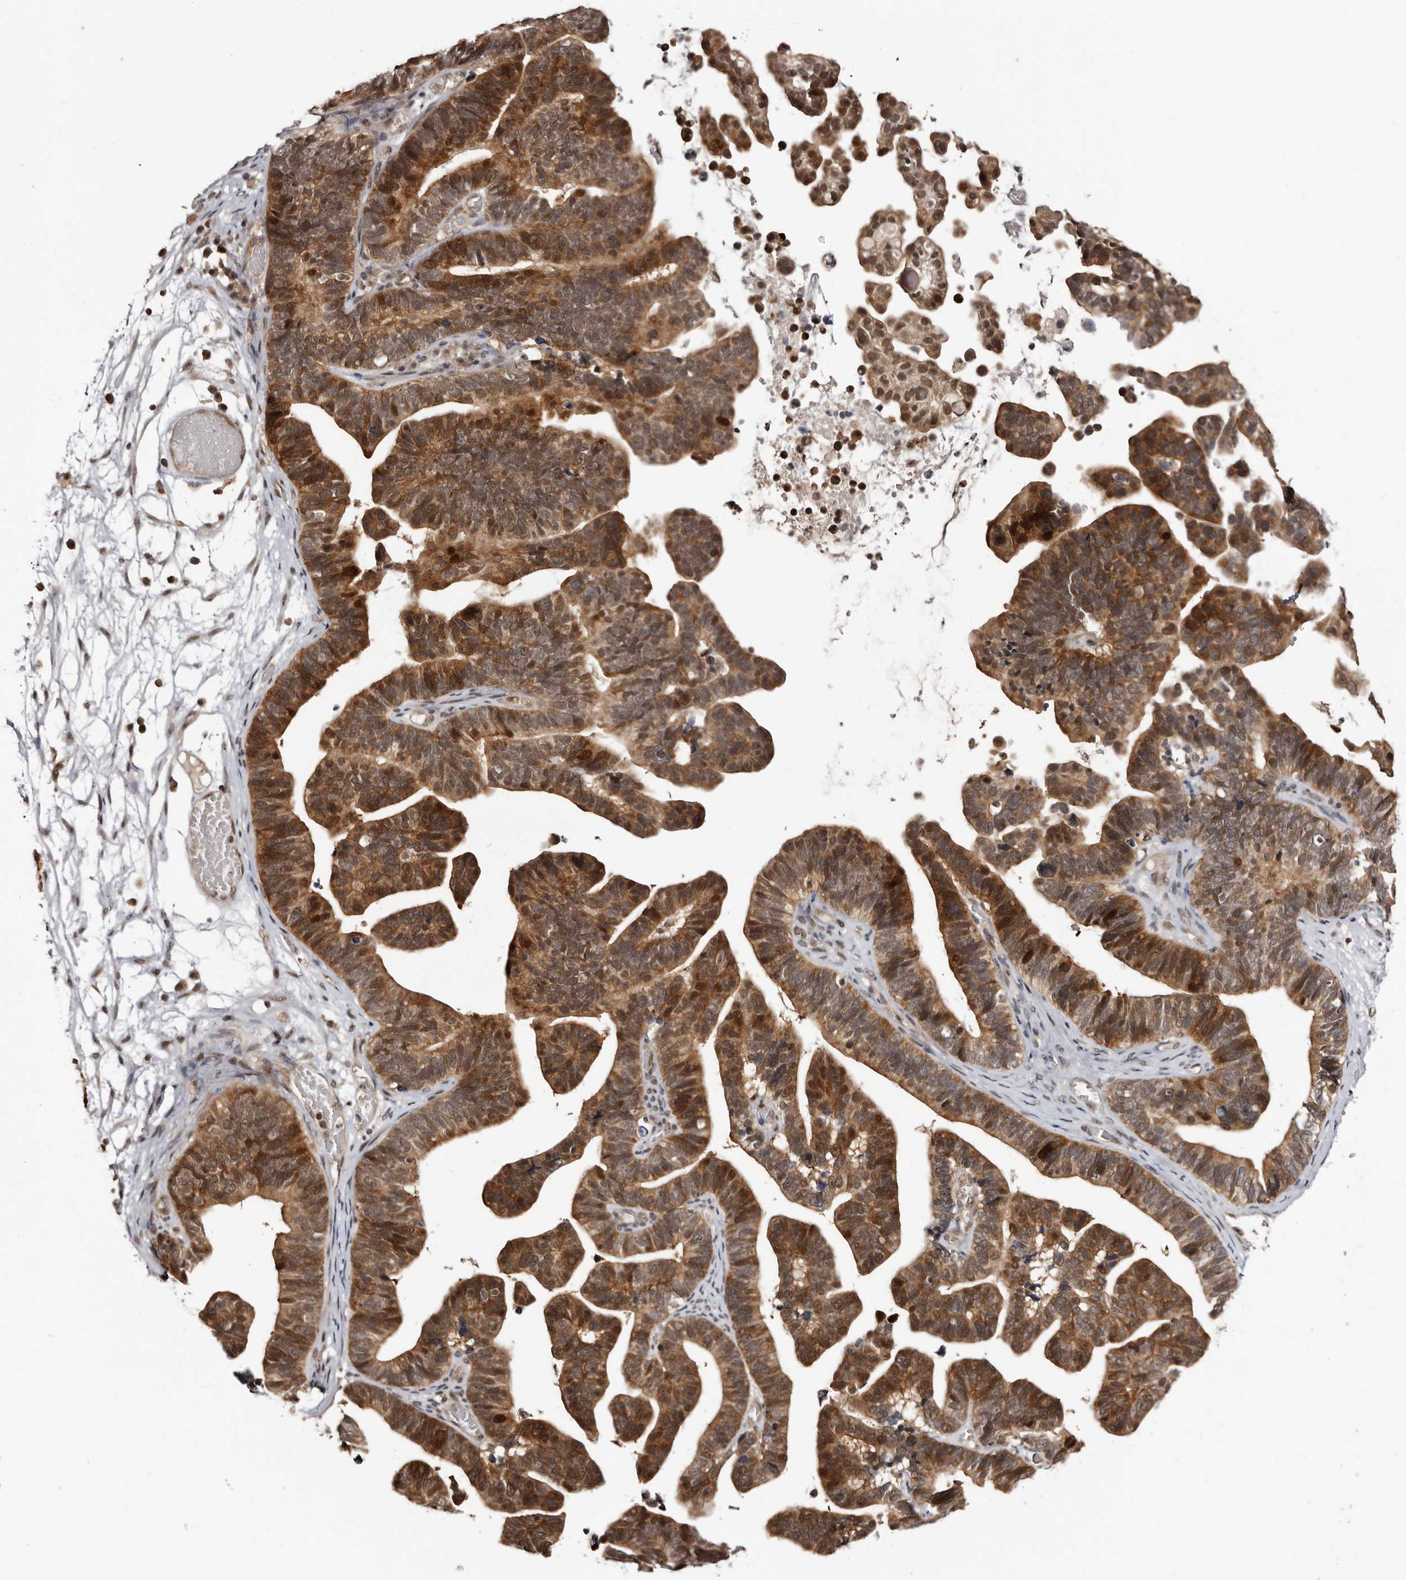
{"staining": {"intensity": "moderate", "quantity": ">75%", "location": "cytoplasmic/membranous"}, "tissue": "ovarian cancer", "cell_type": "Tumor cells", "image_type": "cancer", "snomed": [{"axis": "morphology", "description": "Cystadenocarcinoma, serous, NOS"}, {"axis": "topography", "description": "Ovary"}], "caption": "Tumor cells exhibit medium levels of moderate cytoplasmic/membranous positivity in about >75% of cells in human ovarian cancer.", "gene": "TBC1D22B", "patient": {"sex": "female", "age": 56}}